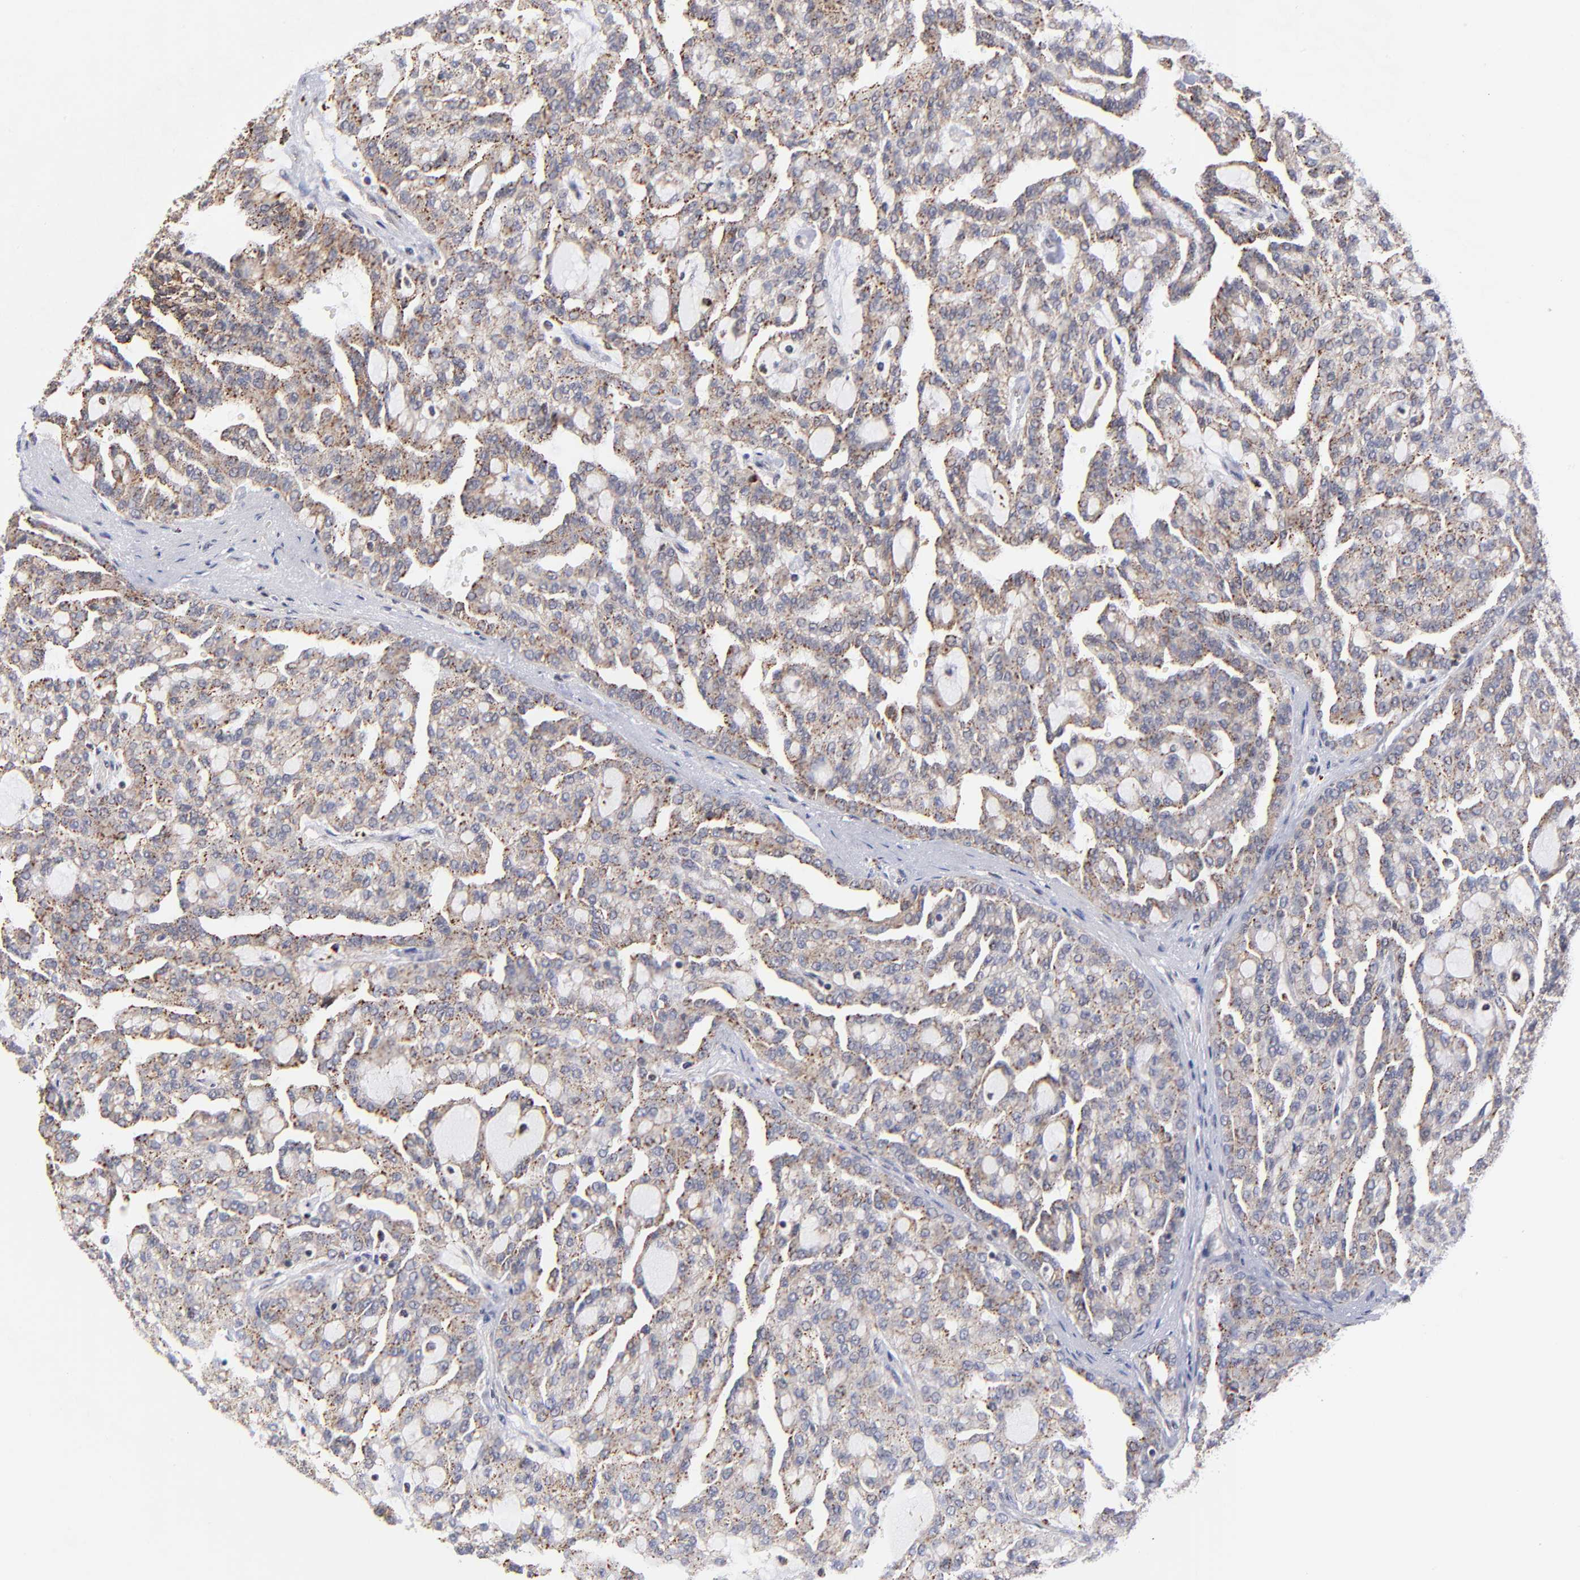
{"staining": {"intensity": "weak", "quantity": ">75%", "location": "cytoplasmic/membranous"}, "tissue": "renal cancer", "cell_type": "Tumor cells", "image_type": "cancer", "snomed": [{"axis": "morphology", "description": "Adenocarcinoma, NOS"}, {"axis": "topography", "description": "Kidney"}], "caption": "IHC photomicrograph of neoplastic tissue: human renal adenocarcinoma stained using immunohistochemistry exhibits low levels of weak protein expression localized specifically in the cytoplasmic/membranous of tumor cells, appearing as a cytoplasmic/membranous brown color.", "gene": "GABPA", "patient": {"sex": "male", "age": 63}}